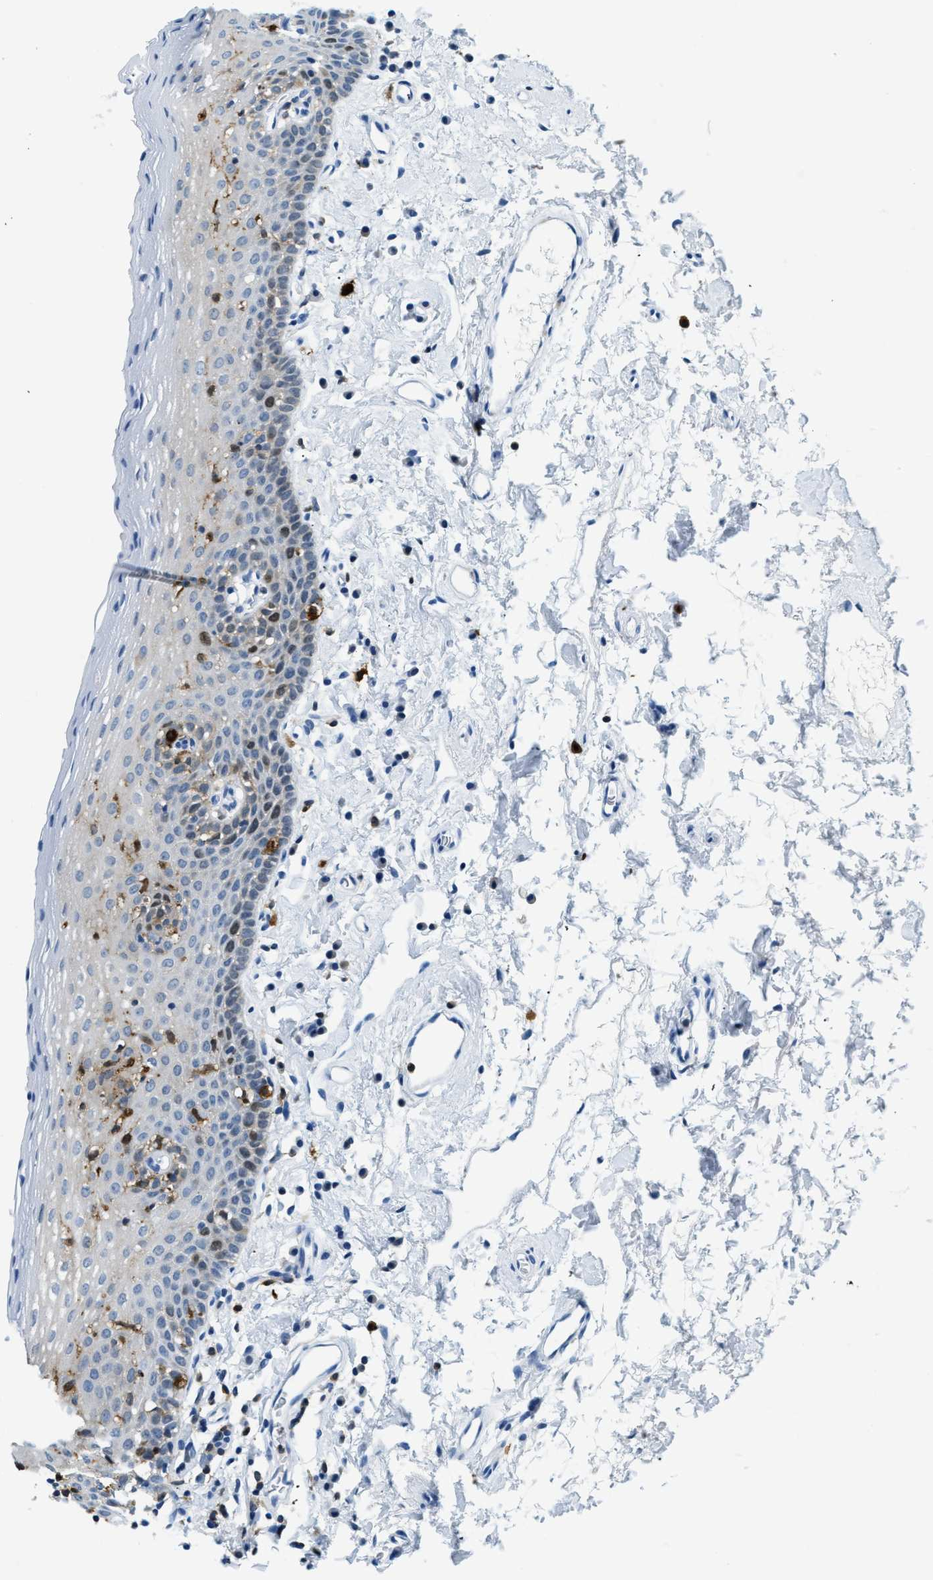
{"staining": {"intensity": "negative", "quantity": "none", "location": "none"}, "tissue": "oral mucosa", "cell_type": "Squamous epithelial cells", "image_type": "normal", "snomed": [{"axis": "morphology", "description": "Normal tissue, NOS"}, {"axis": "topography", "description": "Oral tissue"}], "caption": "High power microscopy micrograph of an immunohistochemistry photomicrograph of normal oral mucosa, revealing no significant staining in squamous epithelial cells.", "gene": "CAPG", "patient": {"sex": "male", "age": 66}}